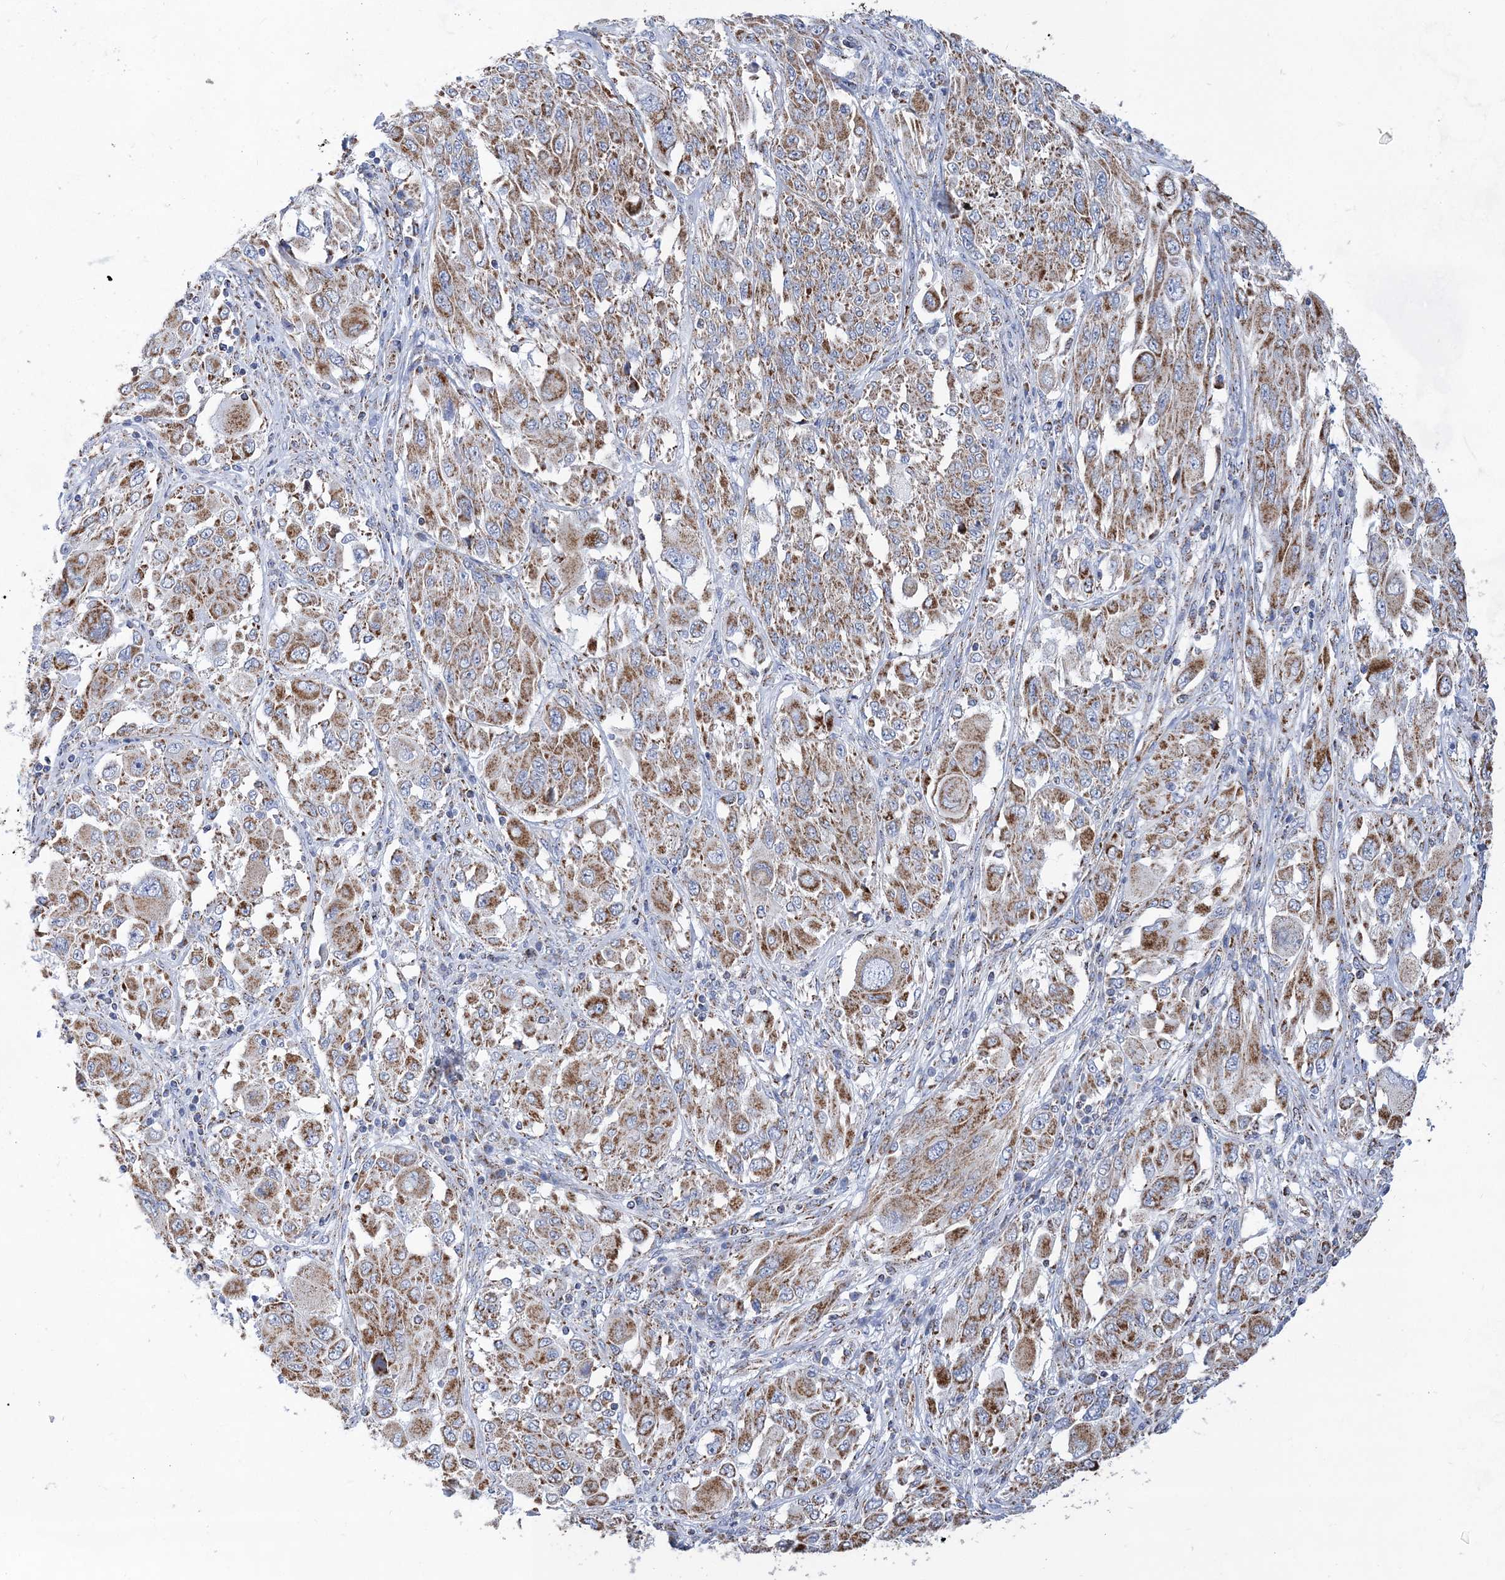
{"staining": {"intensity": "moderate", "quantity": ">75%", "location": "cytoplasmic/membranous"}, "tissue": "melanoma", "cell_type": "Tumor cells", "image_type": "cancer", "snomed": [{"axis": "morphology", "description": "Malignant melanoma, NOS"}, {"axis": "topography", "description": "Skin"}], "caption": "A micrograph showing moderate cytoplasmic/membranous expression in approximately >75% of tumor cells in melanoma, as visualized by brown immunohistochemical staining.", "gene": "ACOT9", "patient": {"sex": "female", "age": 91}}